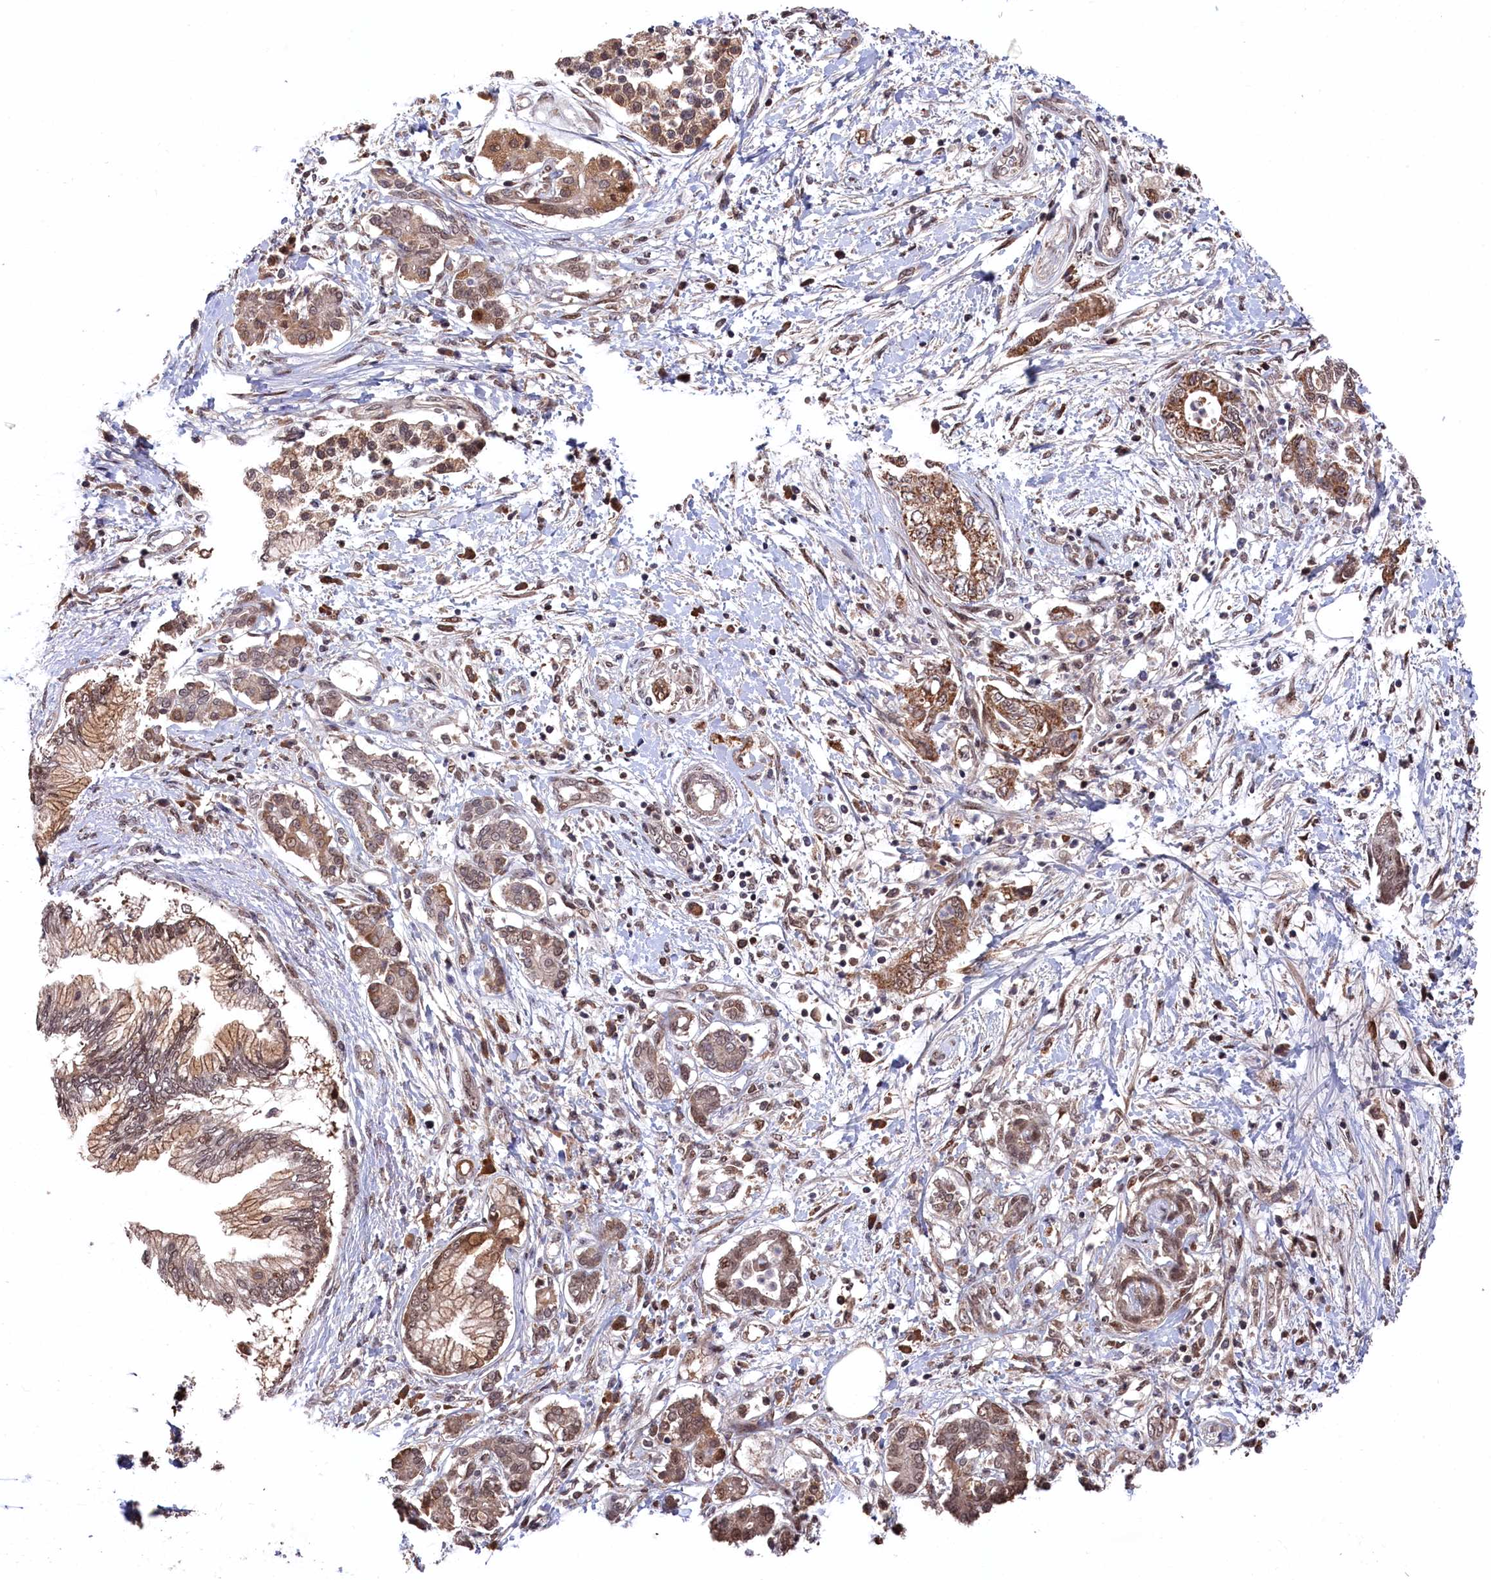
{"staining": {"intensity": "moderate", "quantity": ">75%", "location": "cytoplasmic/membranous"}, "tissue": "pancreatic cancer", "cell_type": "Tumor cells", "image_type": "cancer", "snomed": [{"axis": "morphology", "description": "Adenocarcinoma, NOS"}, {"axis": "topography", "description": "Pancreas"}], "caption": "This histopathology image shows immunohistochemistry staining of human pancreatic cancer, with medium moderate cytoplasmic/membranous expression in approximately >75% of tumor cells.", "gene": "CLPX", "patient": {"sex": "female", "age": 73}}